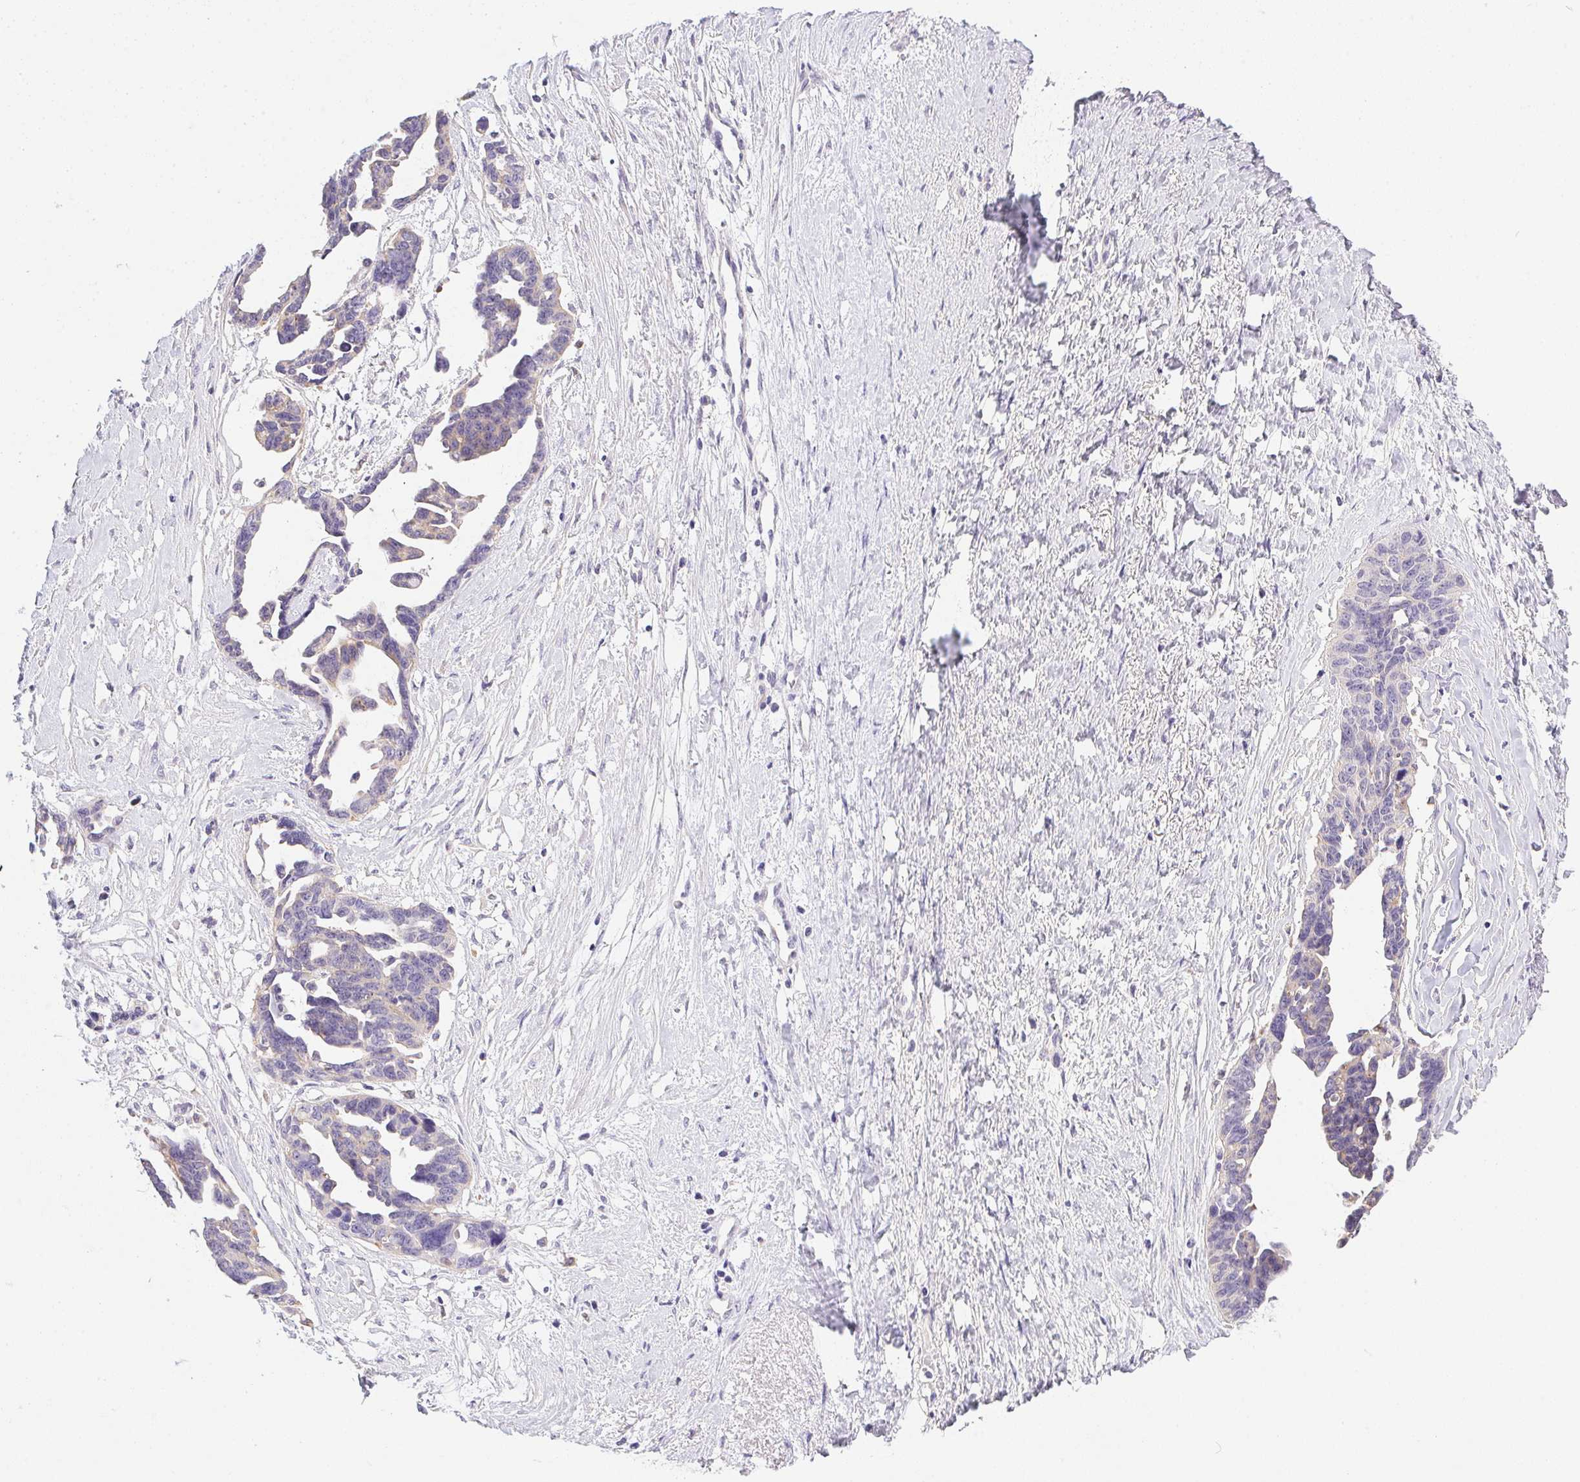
{"staining": {"intensity": "negative", "quantity": "none", "location": "none"}, "tissue": "ovarian cancer", "cell_type": "Tumor cells", "image_type": "cancer", "snomed": [{"axis": "morphology", "description": "Cystadenocarcinoma, serous, NOS"}, {"axis": "topography", "description": "Ovary"}], "caption": "Image shows no significant protein staining in tumor cells of ovarian serous cystadenocarcinoma. Nuclei are stained in blue.", "gene": "SLC17A7", "patient": {"sex": "female", "age": 69}}